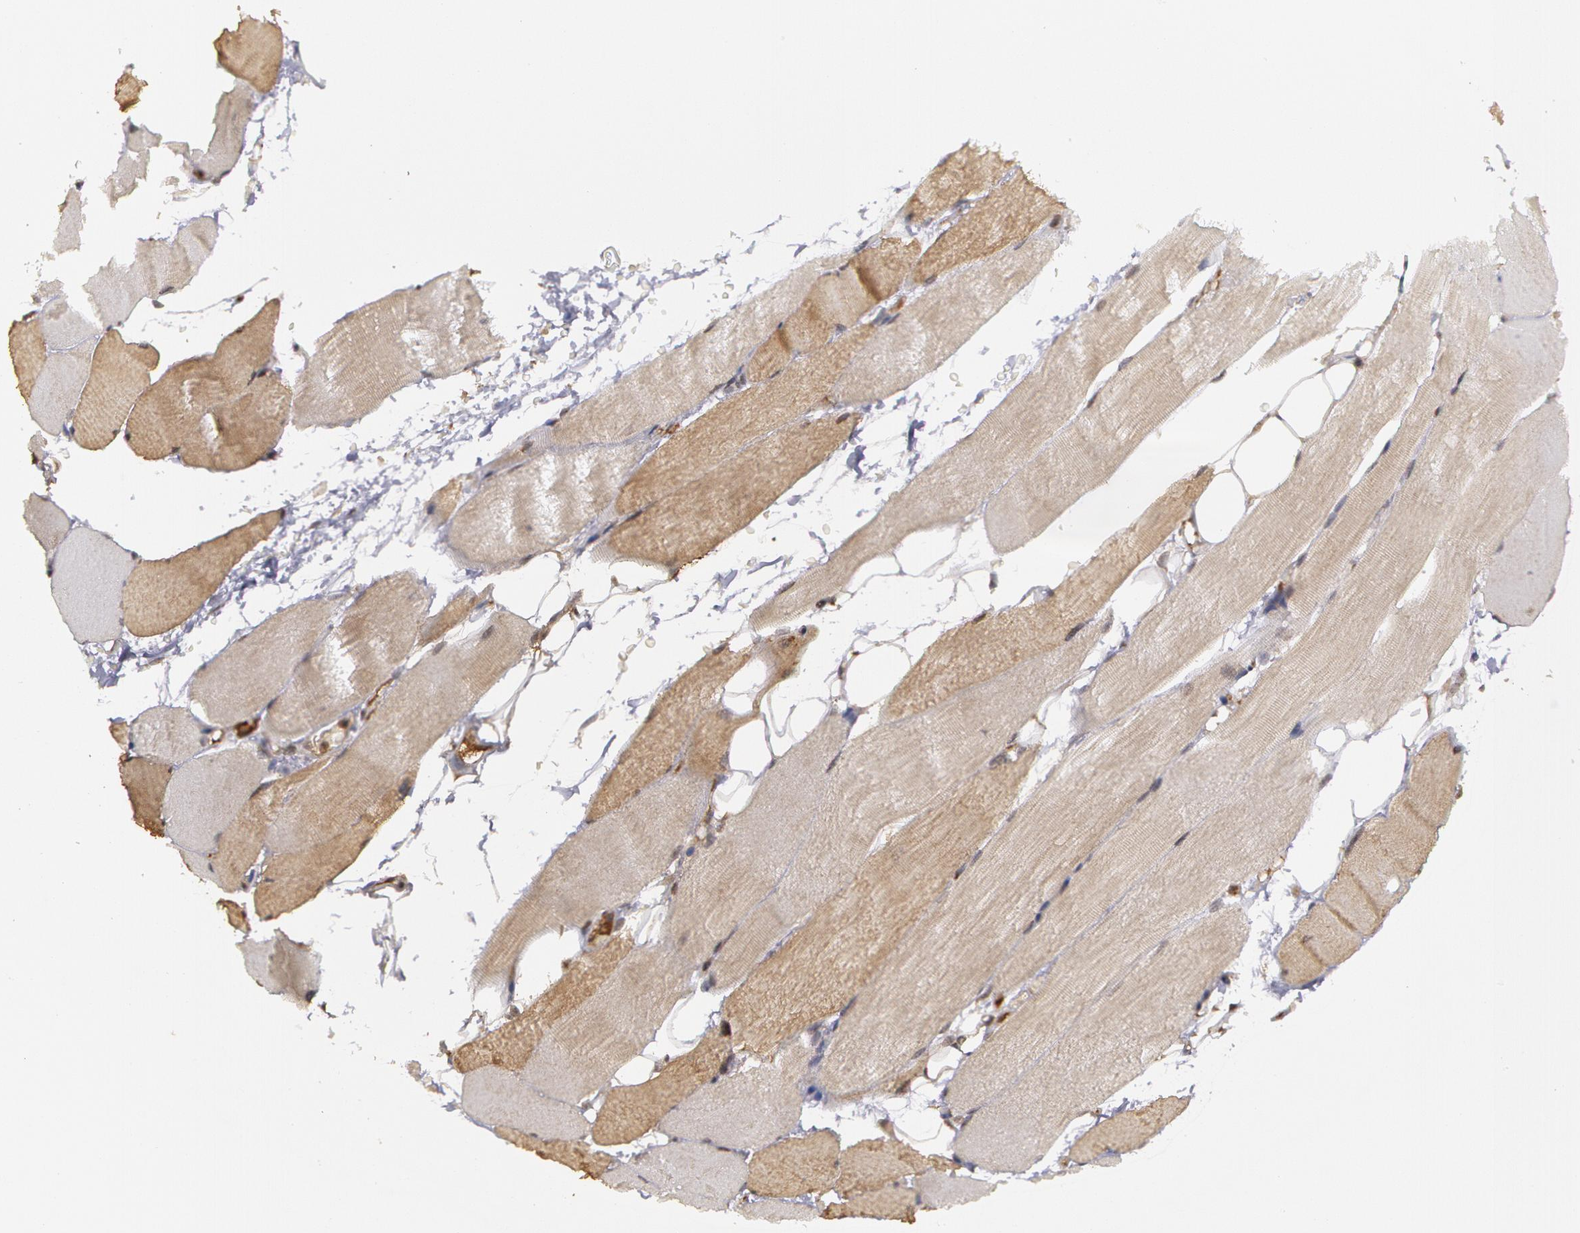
{"staining": {"intensity": "negative", "quantity": "none", "location": "none"}, "tissue": "skeletal muscle", "cell_type": "Myocytes", "image_type": "normal", "snomed": [{"axis": "morphology", "description": "Normal tissue, NOS"}, {"axis": "topography", "description": "Skeletal muscle"}, {"axis": "topography", "description": "Parathyroid gland"}], "caption": "A photomicrograph of skeletal muscle stained for a protein exhibits no brown staining in myocytes. Brightfield microscopy of immunohistochemistry stained with DAB (3,3'-diaminobenzidine) (brown) and hematoxylin (blue), captured at high magnification.", "gene": "STX5", "patient": {"sex": "female", "age": 37}}